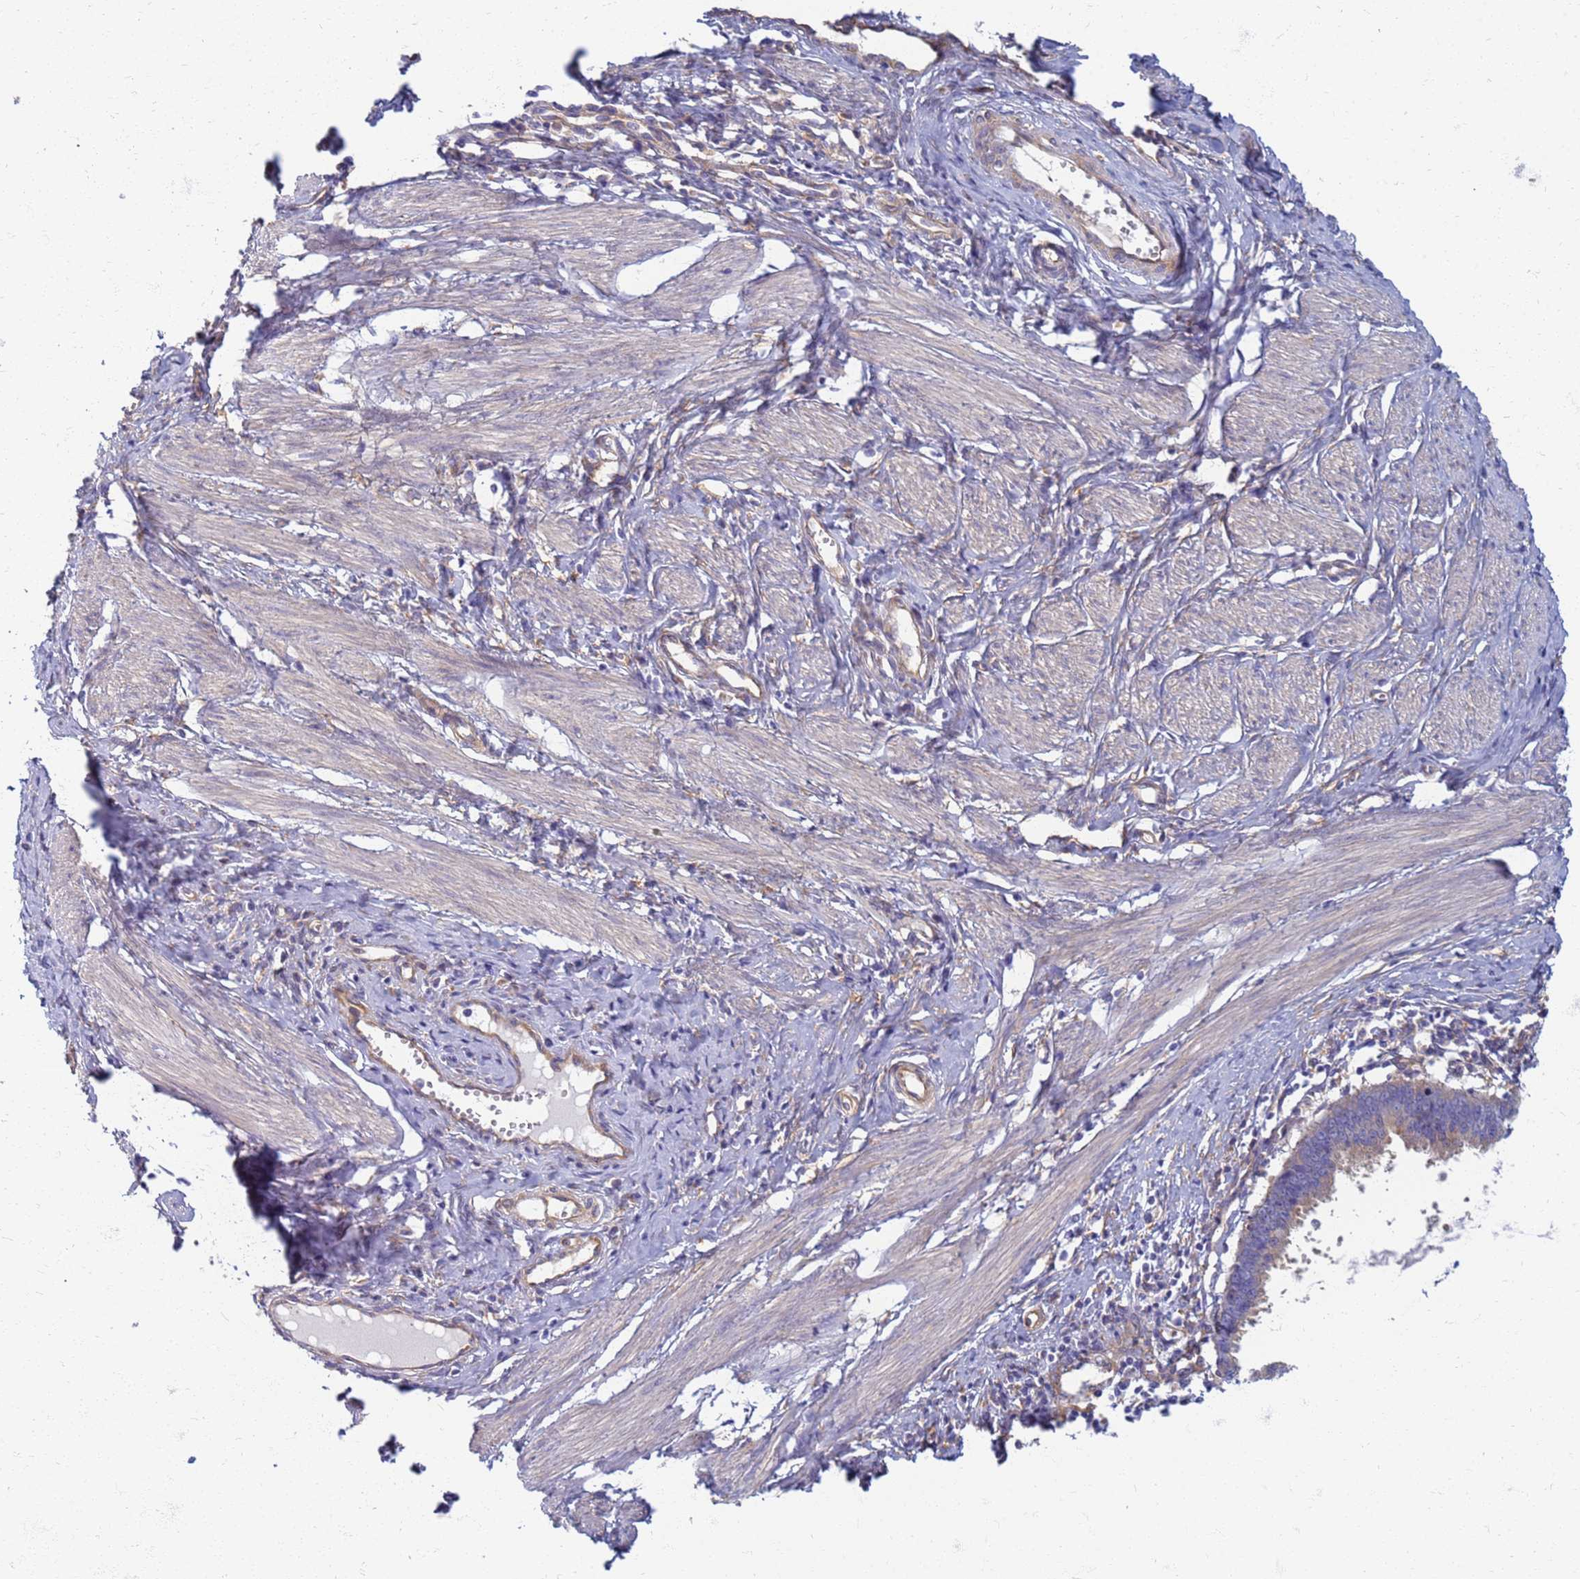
{"staining": {"intensity": "weak", "quantity": "<25%", "location": "cytoplasmic/membranous"}, "tissue": "cervical cancer", "cell_type": "Tumor cells", "image_type": "cancer", "snomed": [{"axis": "morphology", "description": "Adenocarcinoma, NOS"}, {"axis": "topography", "description": "Cervix"}], "caption": "High power microscopy histopathology image of an immunohistochemistry (IHC) image of cervical cancer (adenocarcinoma), revealing no significant expression in tumor cells. Brightfield microscopy of IHC stained with DAB (brown) and hematoxylin (blue), captured at high magnification.", "gene": "EEA1", "patient": {"sex": "female", "age": 36}}